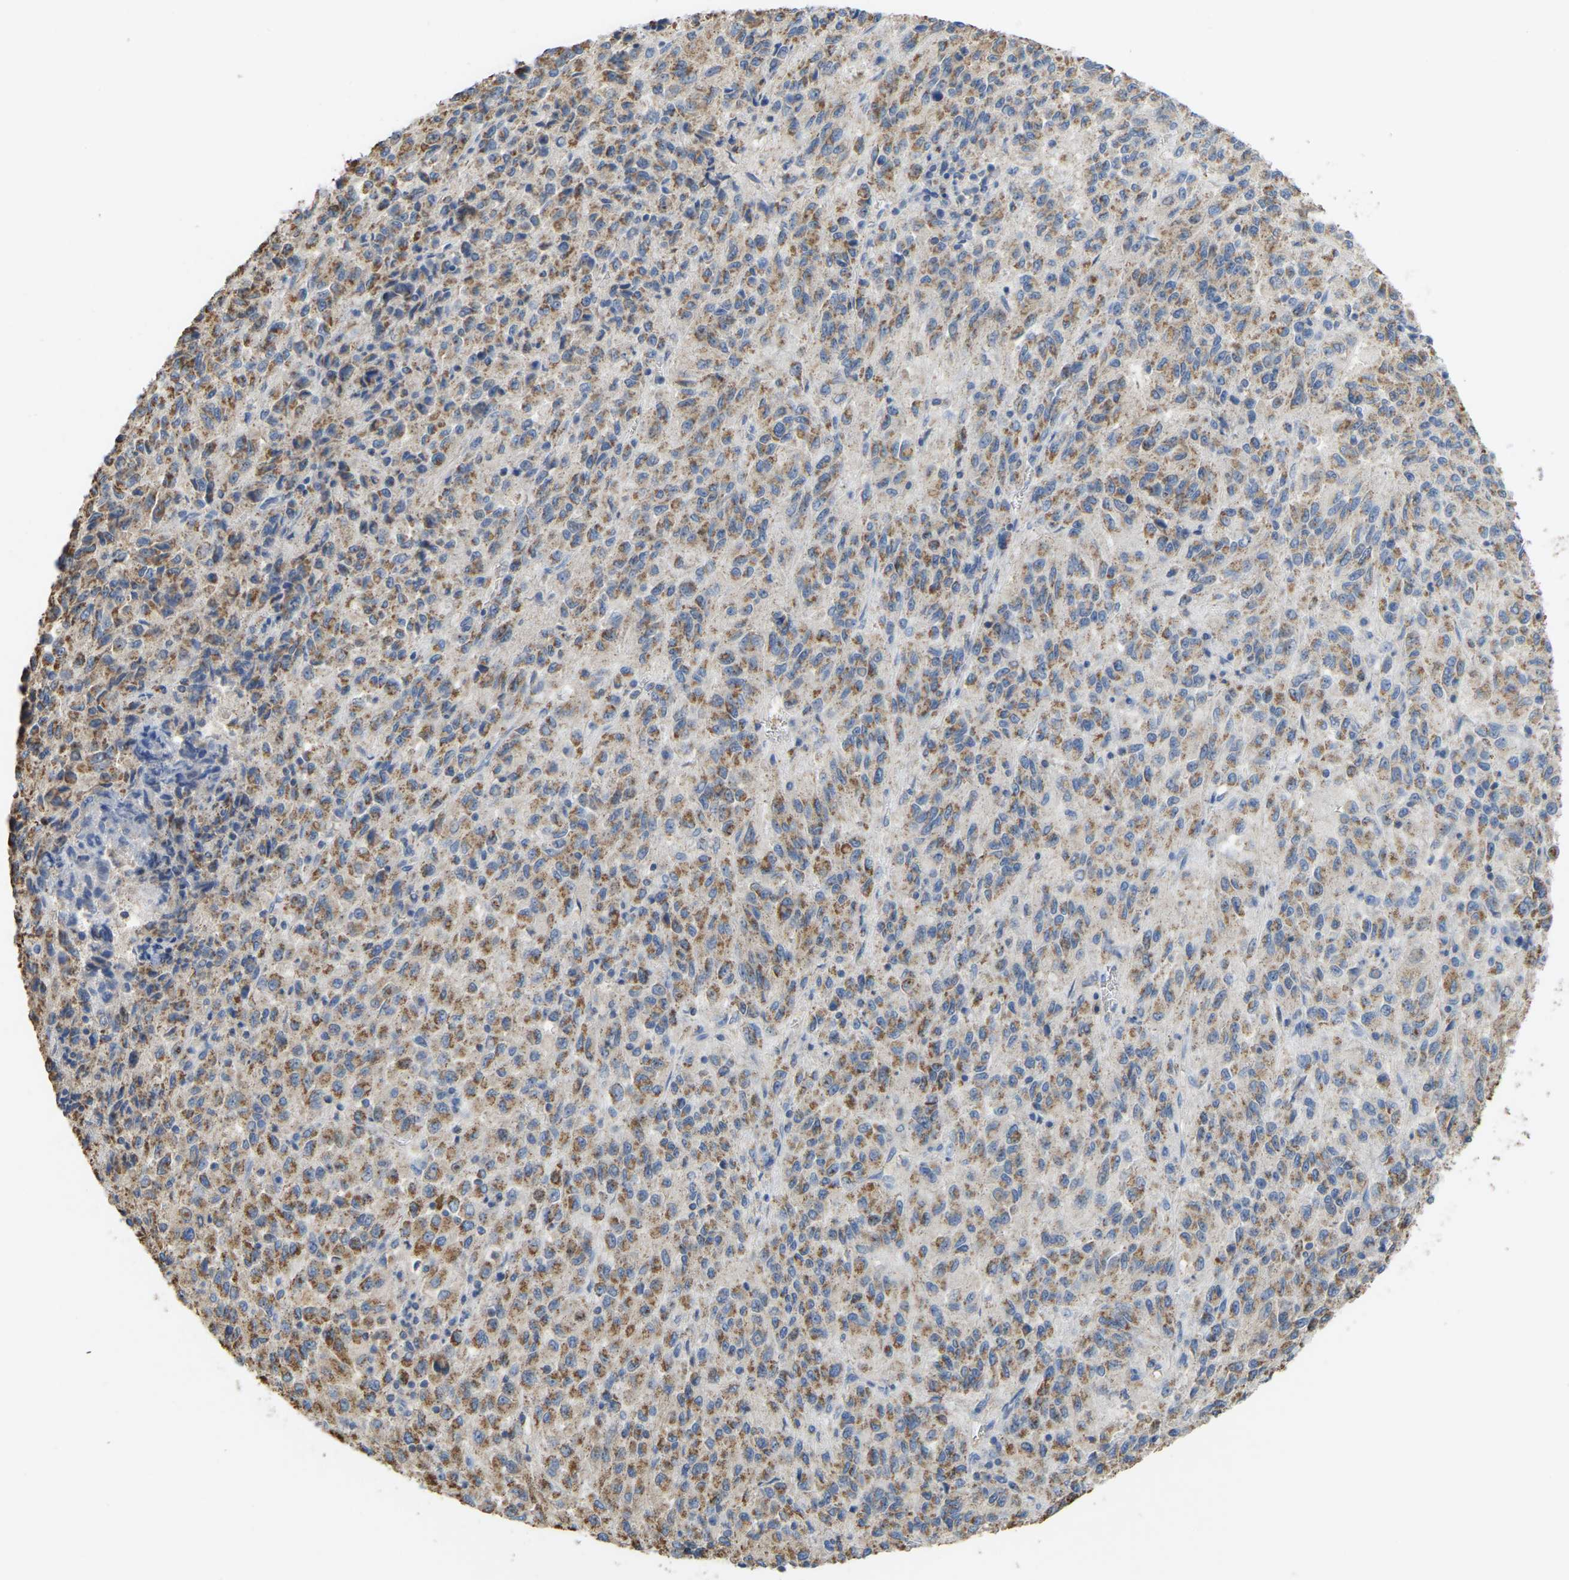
{"staining": {"intensity": "moderate", "quantity": ">75%", "location": "cytoplasmic/membranous"}, "tissue": "melanoma", "cell_type": "Tumor cells", "image_type": "cancer", "snomed": [{"axis": "morphology", "description": "Malignant melanoma, Metastatic site"}, {"axis": "topography", "description": "Lung"}], "caption": "Malignant melanoma (metastatic site) was stained to show a protein in brown. There is medium levels of moderate cytoplasmic/membranous staining in about >75% of tumor cells.", "gene": "SERPINB5", "patient": {"sex": "male", "age": 64}}